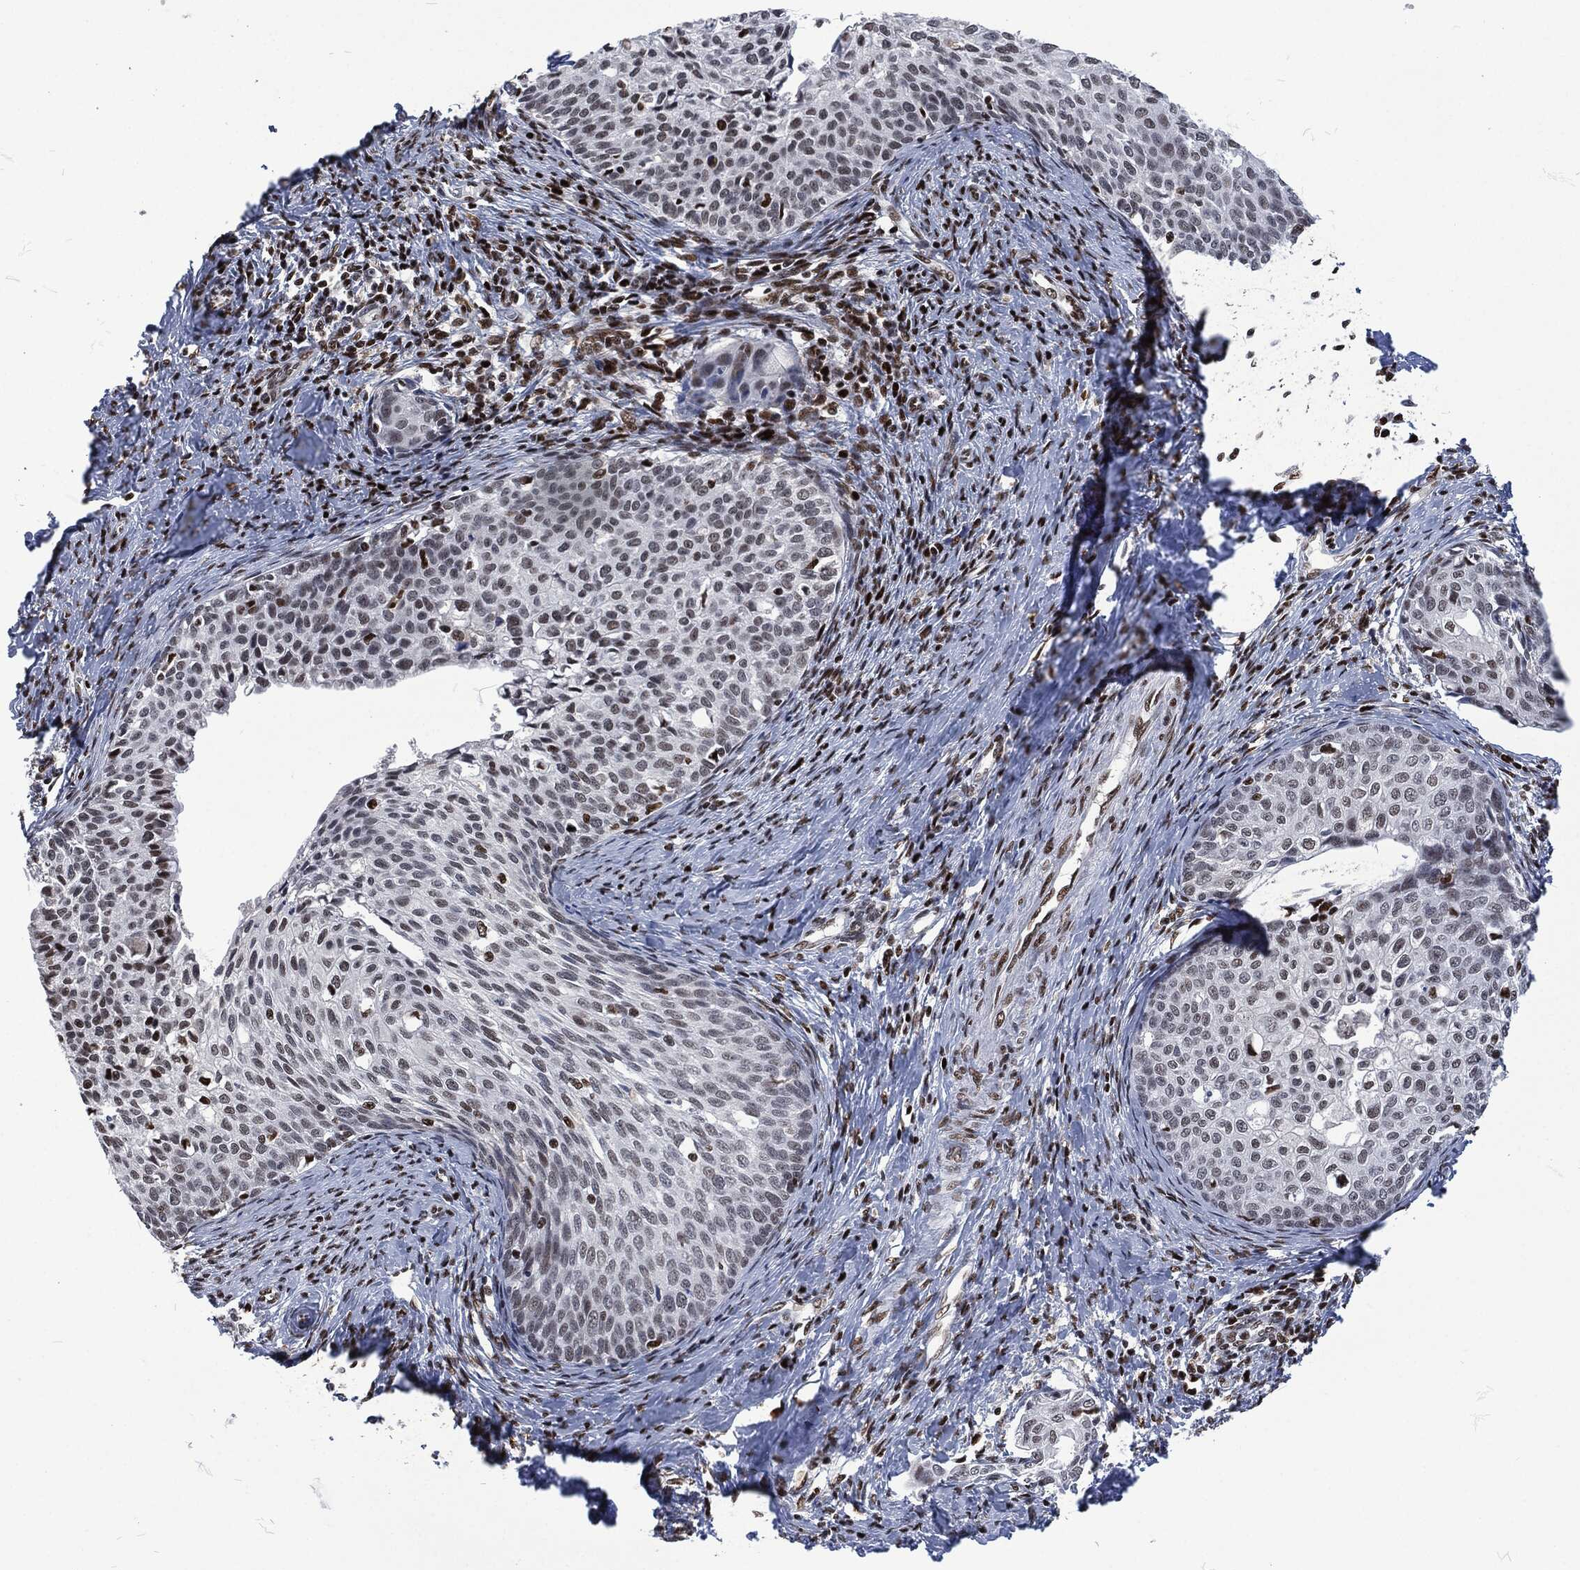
{"staining": {"intensity": "strong", "quantity": "<25%", "location": "nuclear"}, "tissue": "cervical cancer", "cell_type": "Tumor cells", "image_type": "cancer", "snomed": [{"axis": "morphology", "description": "Squamous cell carcinoma, NOS"}, {"axis": "topography", "description": "Cervix"}], "caption": "The micrograph shows staining of squamous cell carcinoma (cervical), revealing strong nuclear protein expression (brown color) within tumor cells.", "gene": "DCPS", "patient": {"sex": "female", "age": 51}}